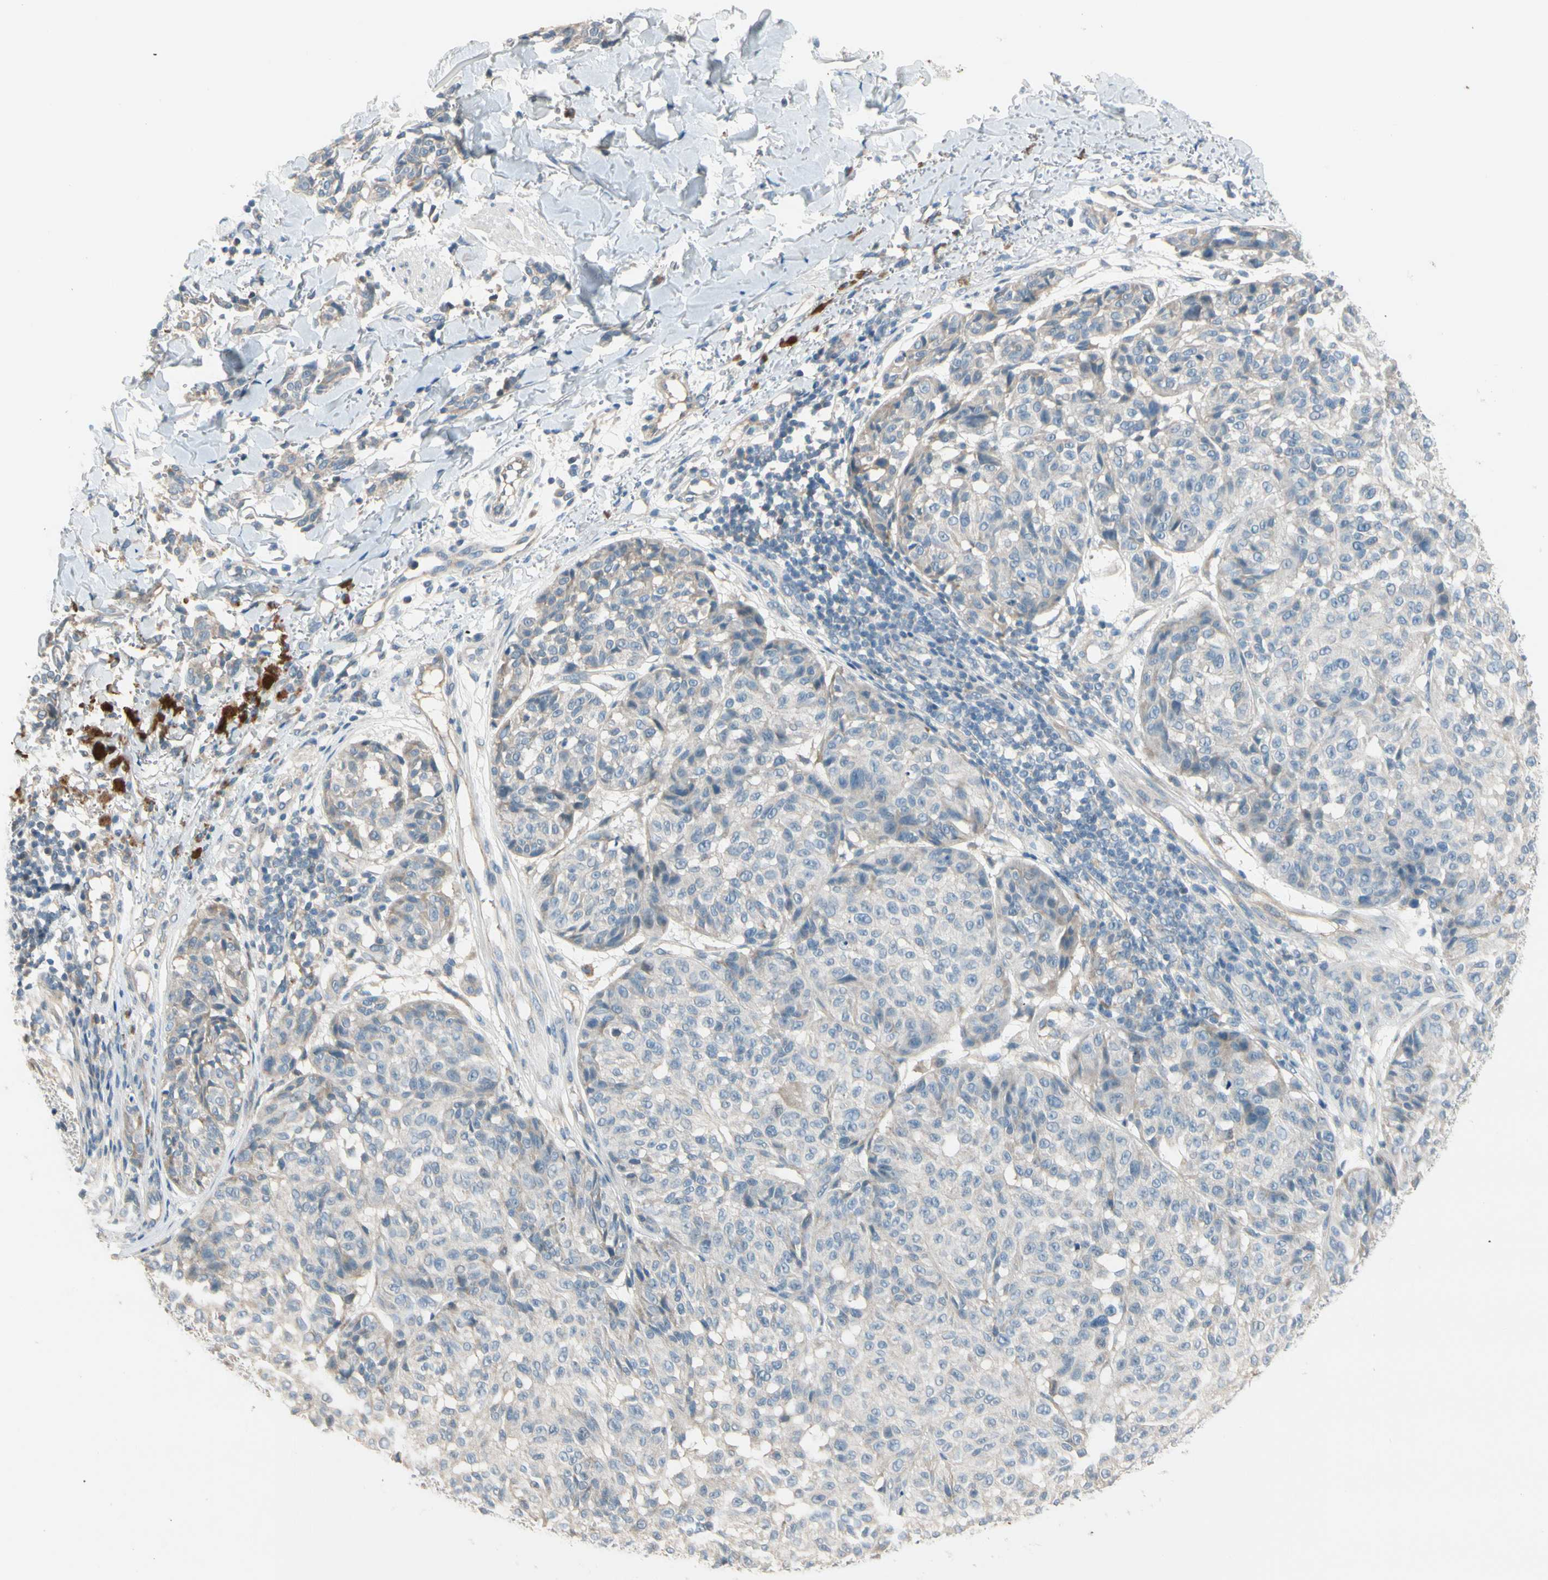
{"staining": {"intensity": "weak", "quantity": "<25%", "location": "cytoplasmic/membranous"}, "tissue": "melanoma", "cell_type": "Tumor cells", "image_type": "cancer", "snomed": [{"axis": "morphology", "description": "Malignant melanoma, NOS"}, {"axis": "topography", "description": "Skin"}], "caption": "Photomicrograph shows no protein staining in tumor cells of melanoma tissue.", "gene": "PIP5K1B", "patient": {"sex": "female", "age": 46}}